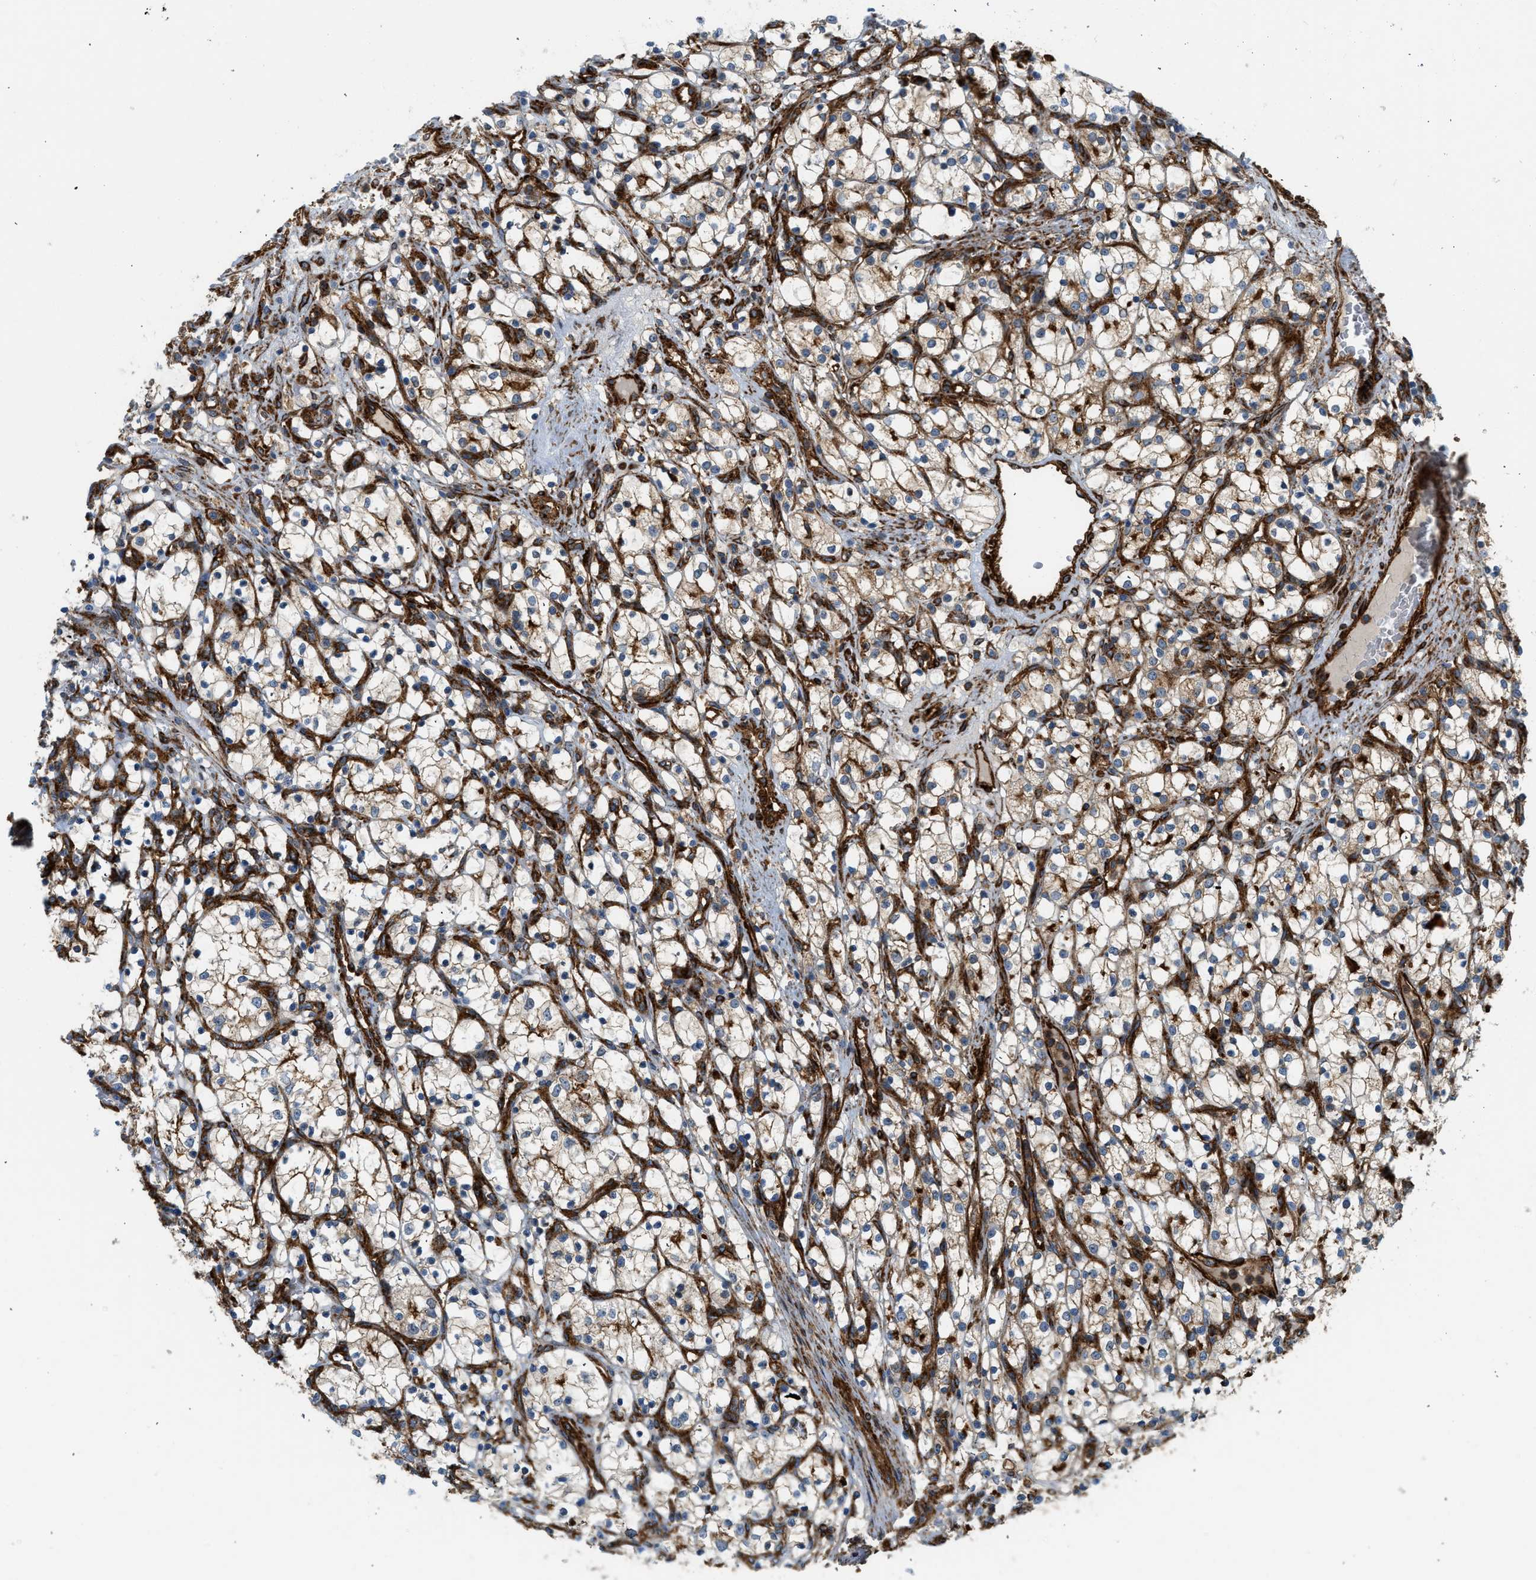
{"staining": {"intensity": "weak", "quantity": "<25%", "location": "cytoplasmic/membranous"}, "tissue": "renal cancer", "cell_type": "Tumor cells", "image_type": "cancer", "snomed": [{"axis": "morphology", "description": "Adenocarcinoma, NOS"}, {"axis": "topography", "description": "Kidney"}], "caption": "Immunohistochemistry (IHC) image of human renal cancer stained for a protein (brown), which displays no positivity in tumor cells. (DAB IHC visualized using brightfield microscopy, high magnification).", "gene": "HIP1", "patient": {"sex": "female", "age": 69}}